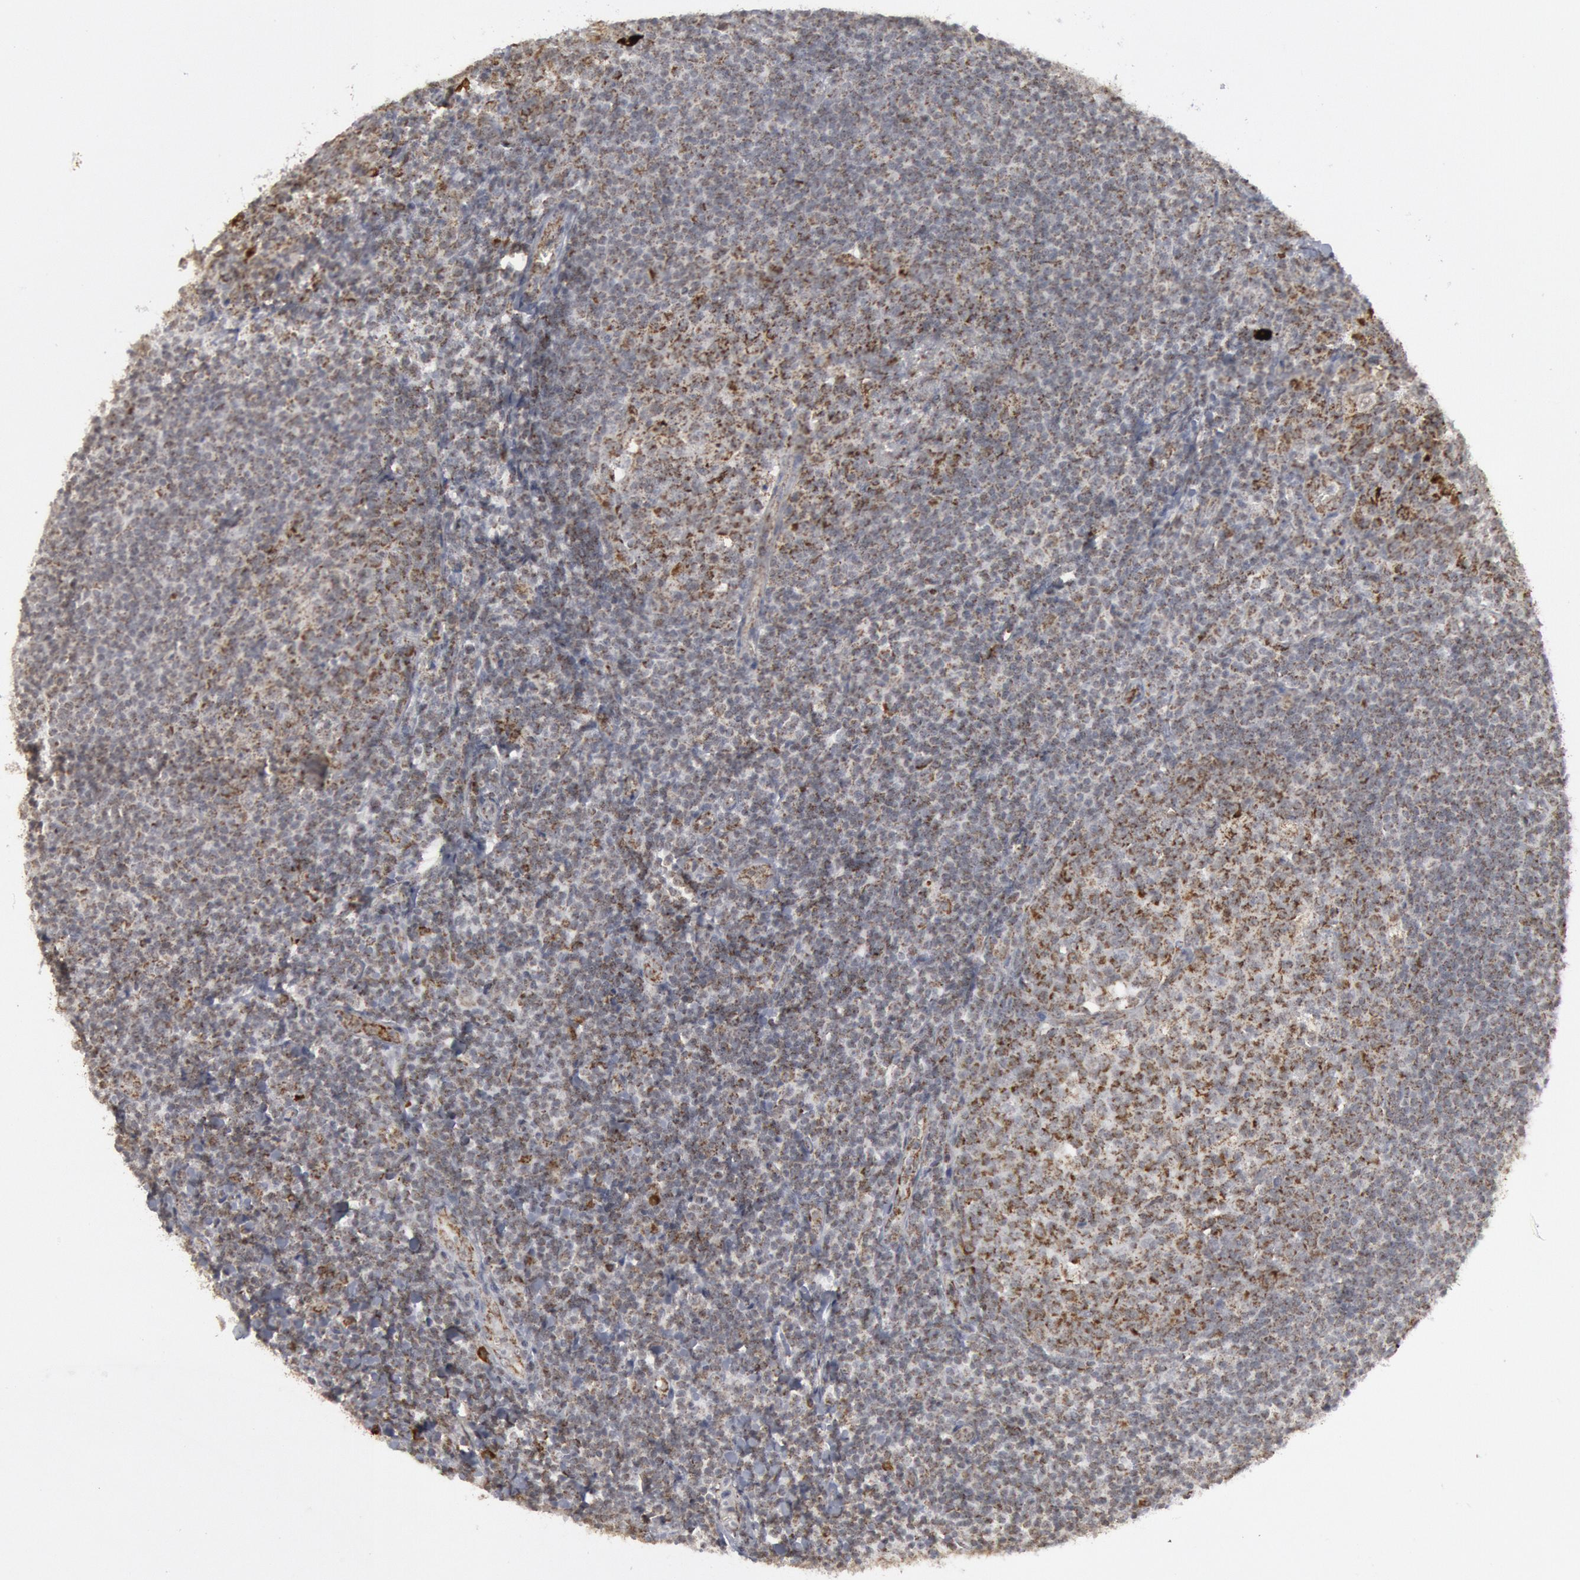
{"staining": {"intensity": "moderate", "quantity": "25%-75%", "location": "cytoplasmic/membranous"}, "tissue": "tonsil", "cell_type": "Germinal center cells", "image_type": "normal", "snomed": [{"axis": "morphology", "description": "Normal tissue, NOS"}, {"axis": "topography", "description": "Tonsil"}], "caption": "Protein analysis of normal tonsil displays moderate cytoplasmic/membranous expression in approximately 25%-75% of germinal center cells.", "gene": "CASP9", "patient": {"sex": "male", "age": 31}}